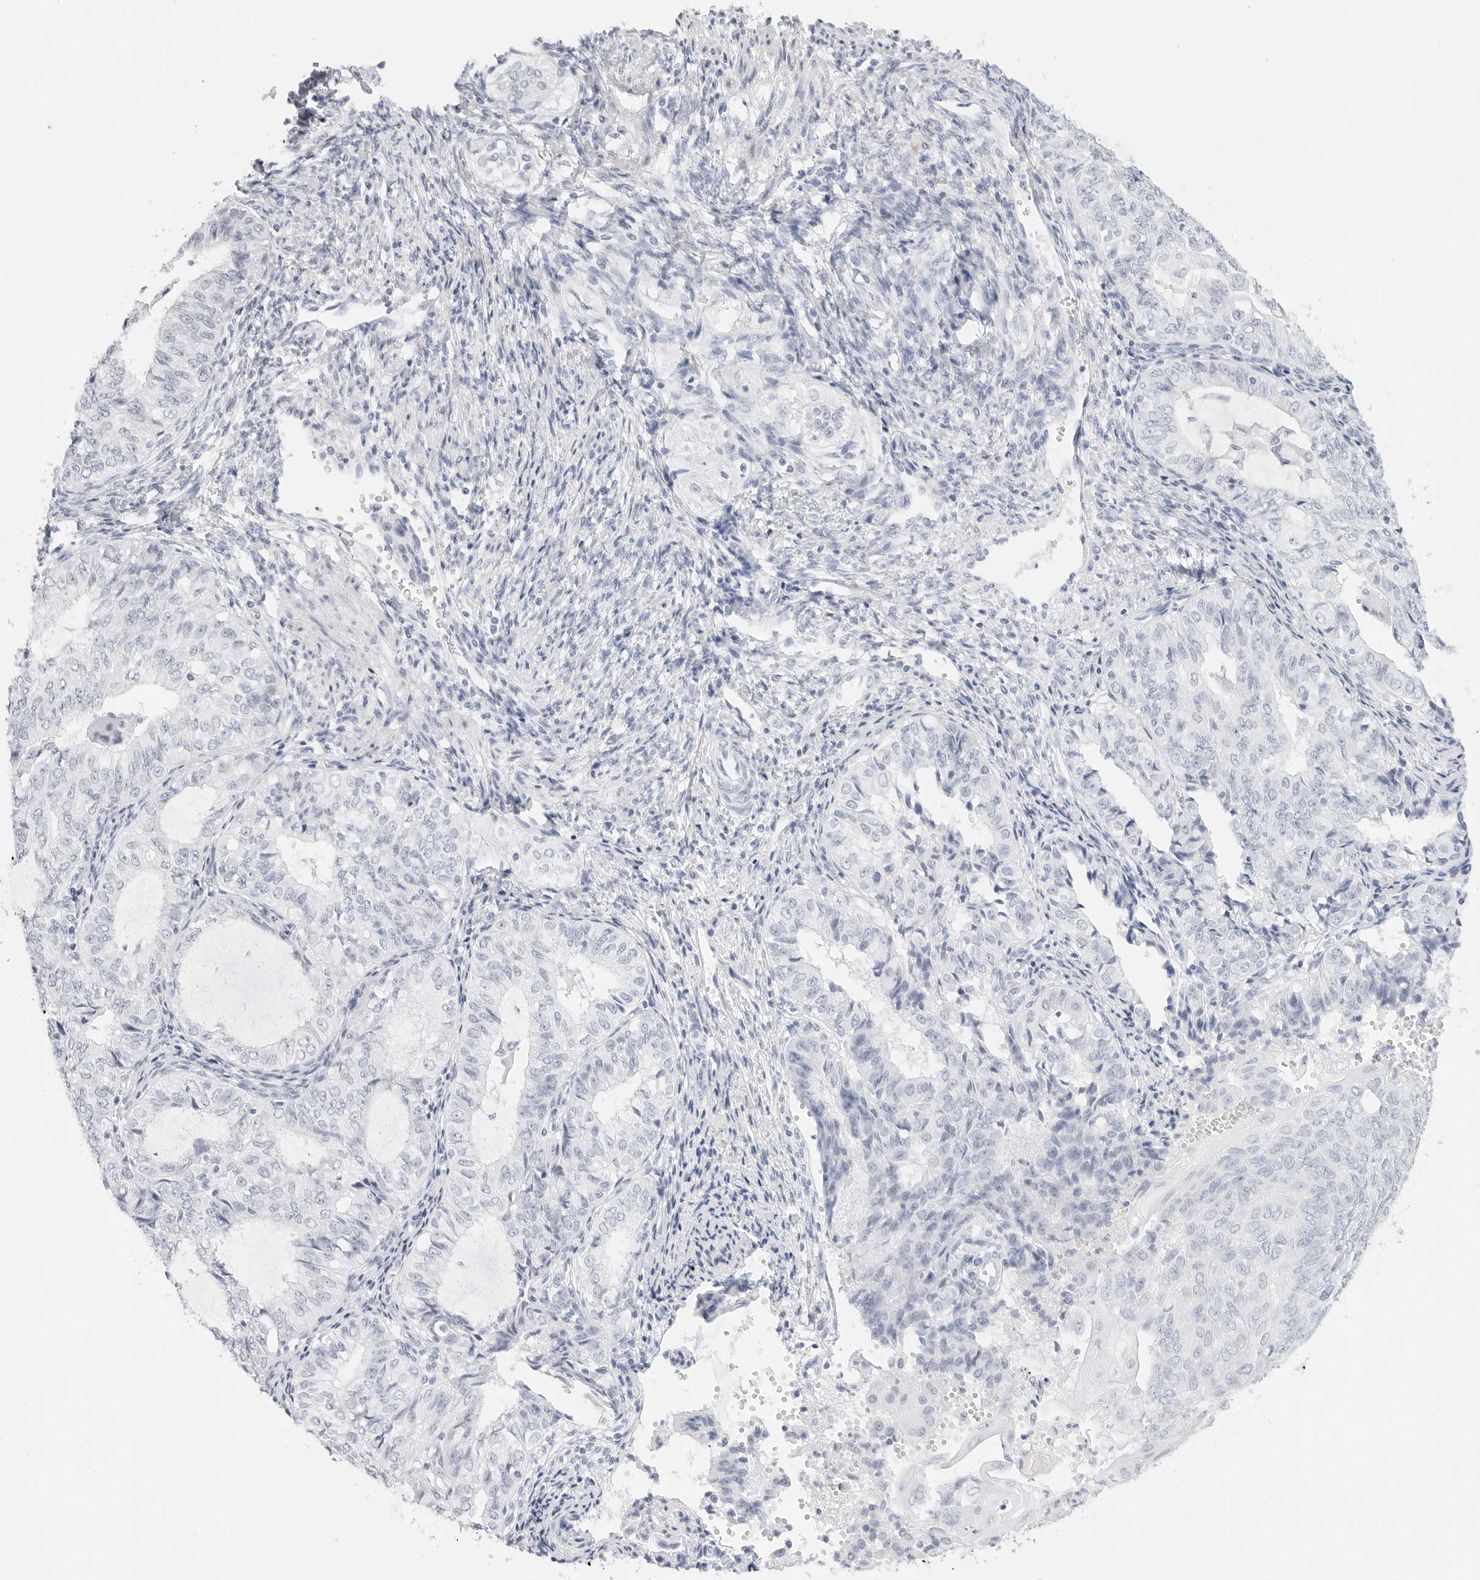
{"staining": {"intensity": "negative", "quantity": "none", "location": "none"}, "tissue": "endometrial cancer", "cell_type": "Tumor cells", "image_type": "cancer", "snomed": [{"axis": "morphology", "description": "Adenocarcinoma, NOS"}, {"axis": "topography", "description": "Endometrium"}], "caption": "Tumor cells show no significant staining in adenocarcinoma (endometrial). The staining was performed using DAB to visualize the protein expression in brown, while the nuclei were stained in blue with hematoxylin (Magnification: 20x).", "gene": "TFF2", "patient": {"sex": "female", "age": 32}}